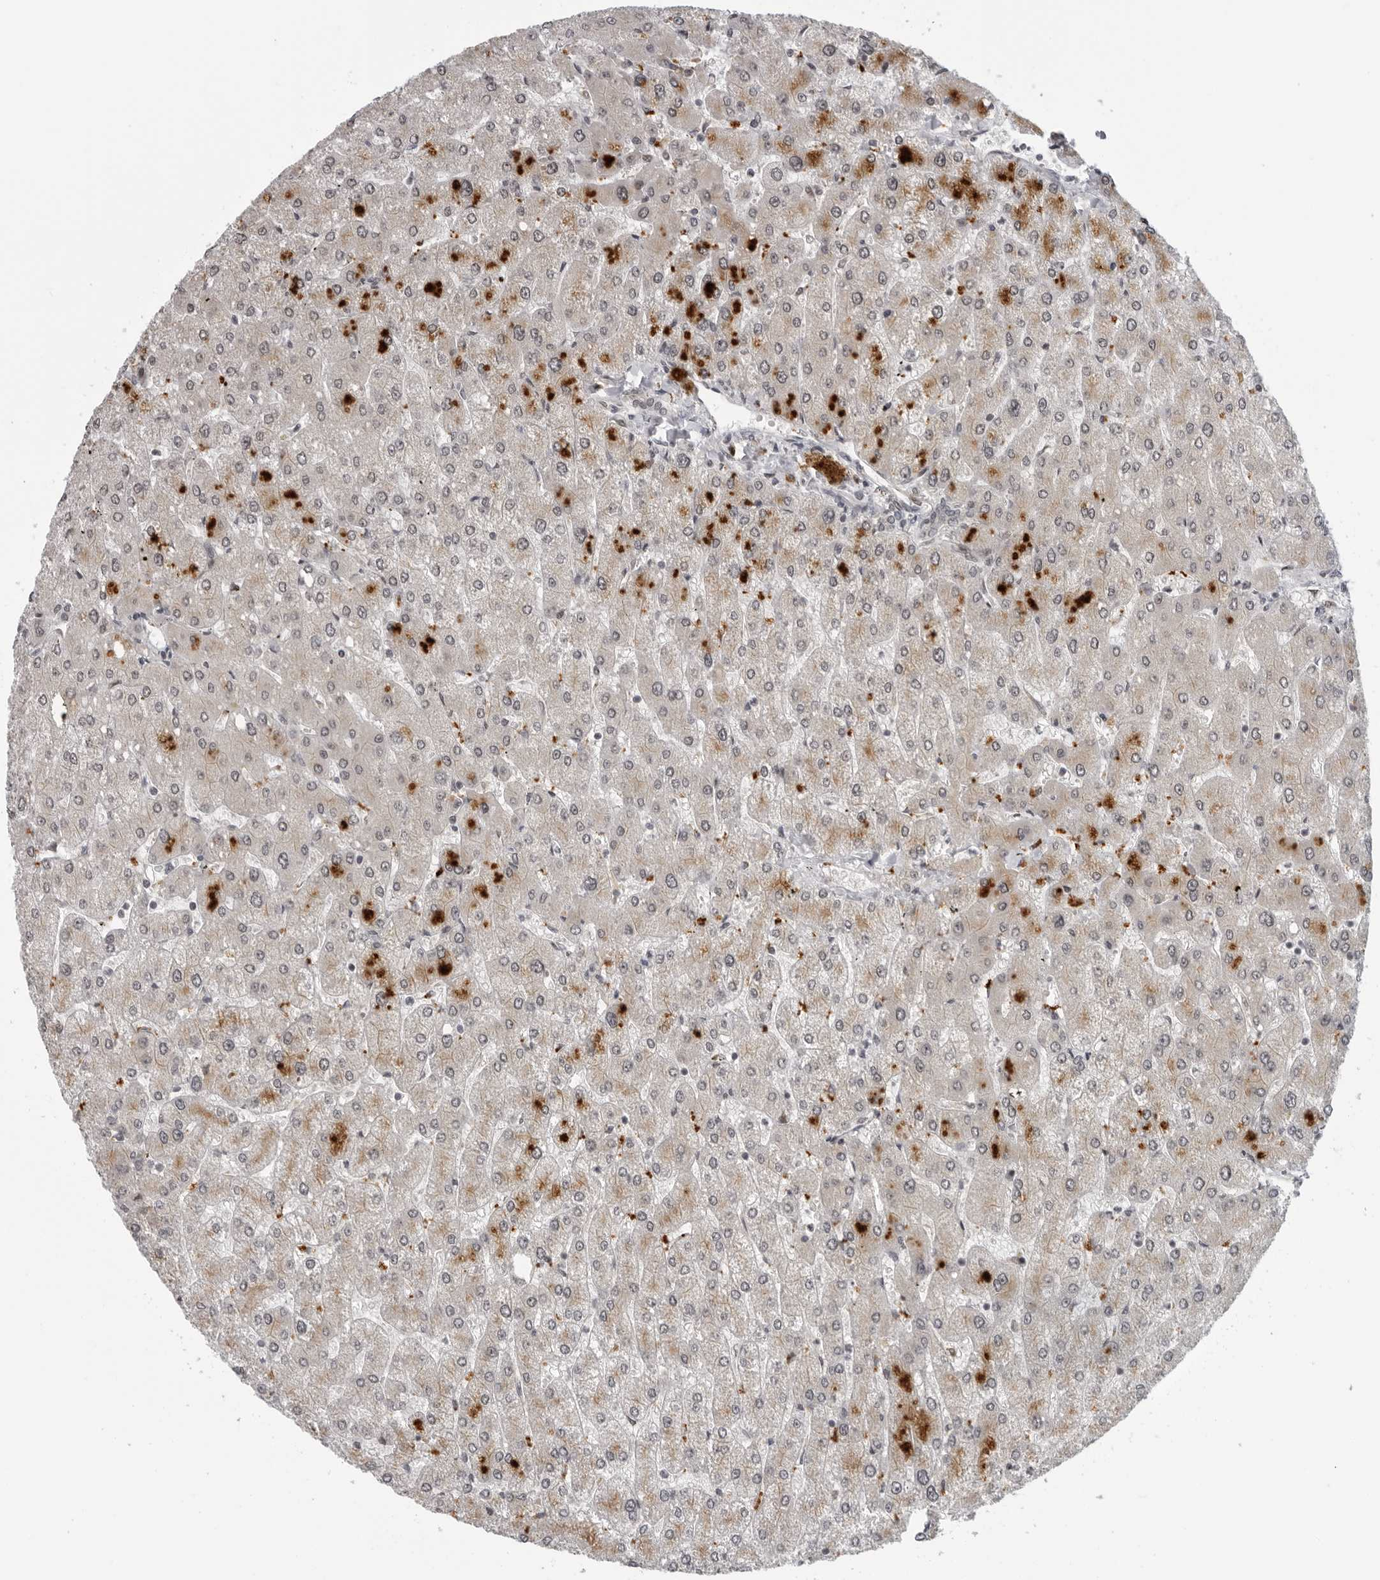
{"staining": {"intensity": "weak", "quantity": "<25%", "location": "cytoplasmic/membranous"}, "tissue": "liver", "cell_type": "Cholangiocytes", "image_type": "normal", "snomed": [{"axis": "morphology", "description": "Normal tissue, NOS"}, {"axis": "topography", "description": "Liver"}], "caption": "Immunohistochemistry (IHC) of normal human liver exhibits no staining in cholangiocytes. (DAB immunohistochemistry, high magnification).", "gene": "MAF", "patient": {"sex": "male", "age": 55}}